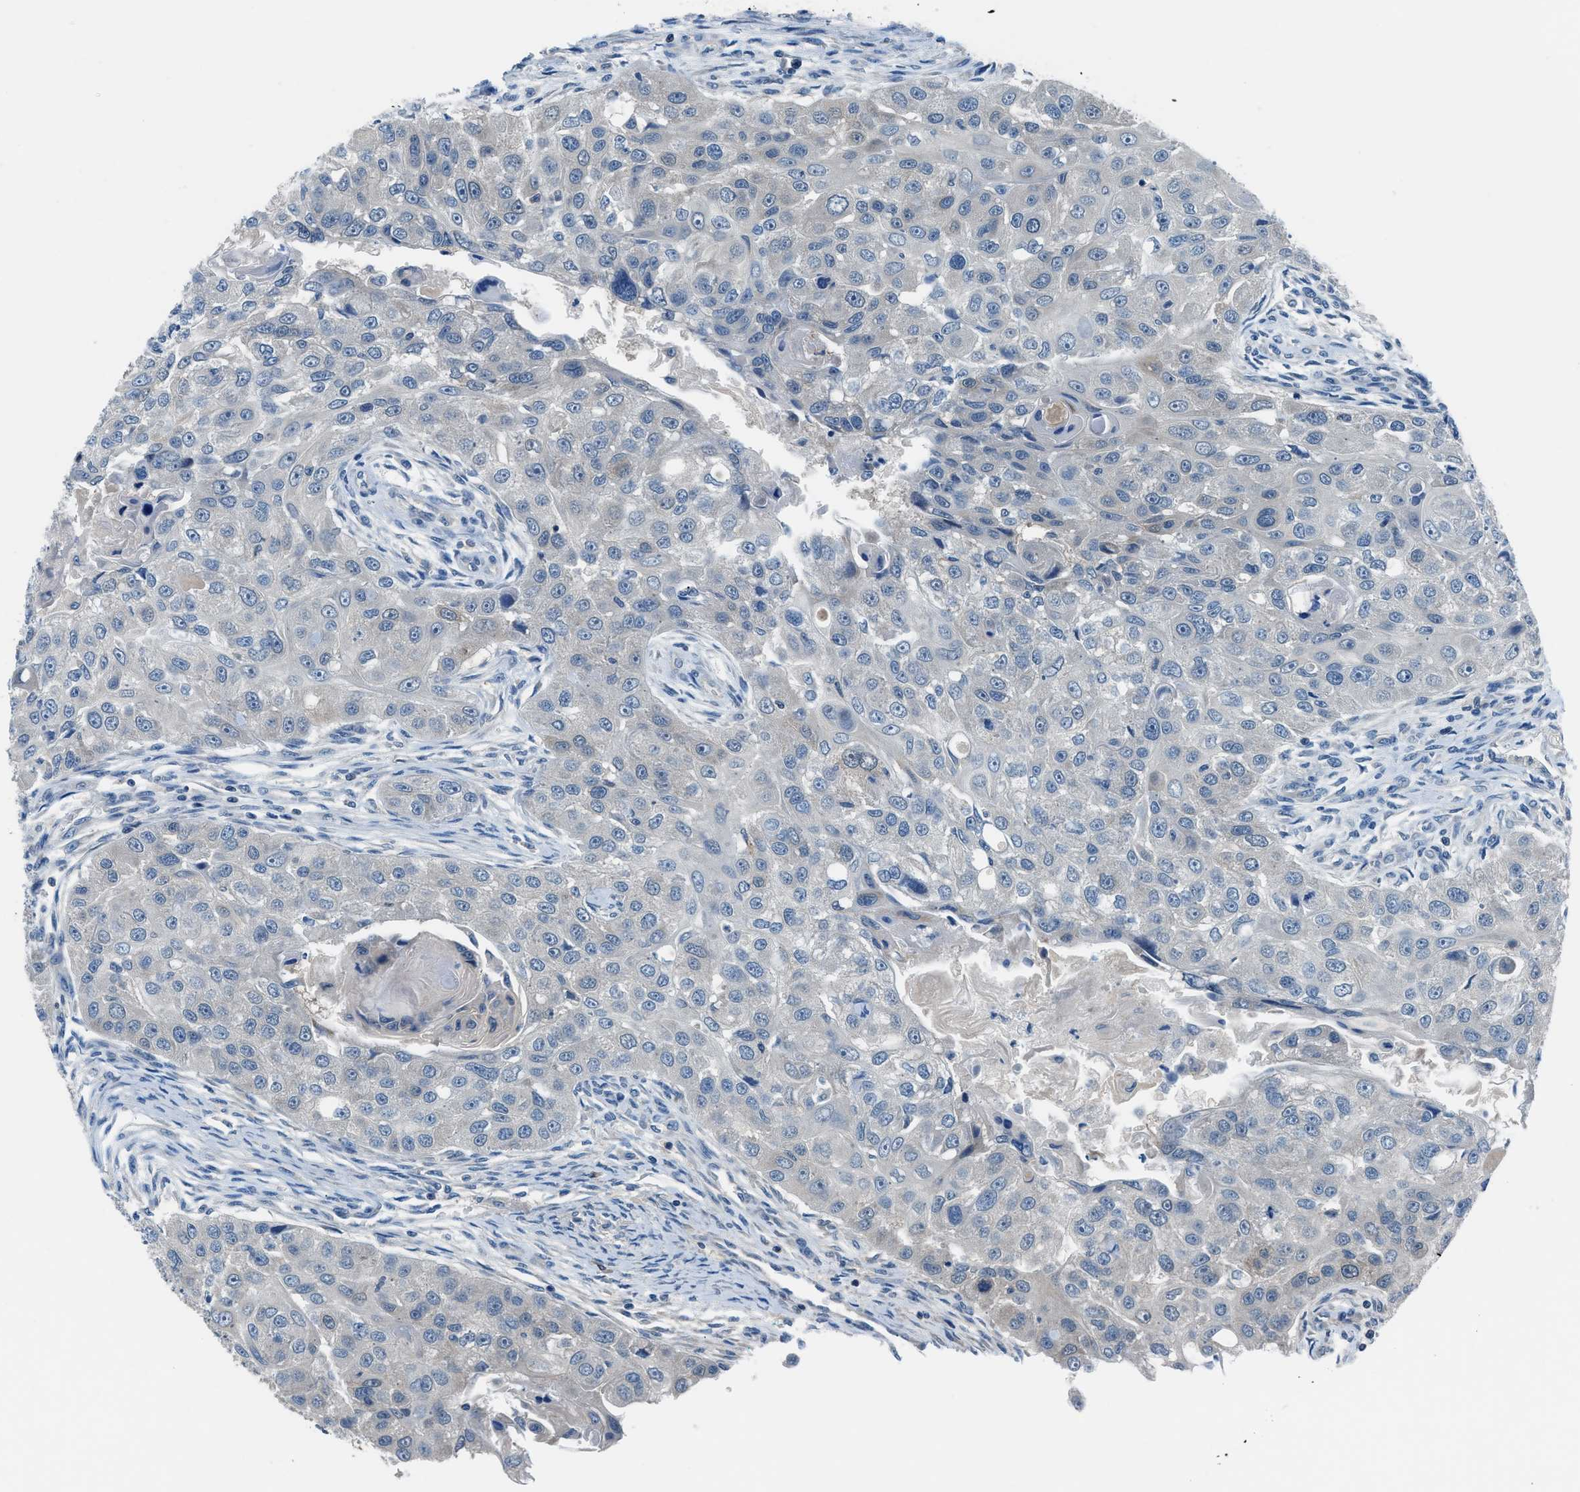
{"staining": {"intensity": "negative", "quantity": "none", "location": "none"}, "tissue": "head and neck cancer", "cell_type": "Tumor cells", "image_type": "cancer", "snomed": [{"axis": "morphology", "description": "Normal tissue, NOS"}, {"axis": "morphology", "description": "Squamous cell carcinoma, NOS"}, {"axis": "topography", "description": "Skeletal muscle"}, {"axis": "topography", "description": "Head-Neck"}], "caption": "Squamous cell carcinoma (head and neck) was stained to show a protein in brown. There is no significant positivity in tumor cells. (DAB (3,3'-diaminobenzidine) immunohistochemistry (IHC) visualized using brightfield microscopy, high magnification).", "gene": "ACP1", "patient": {"sex": "male", "age": 51}}